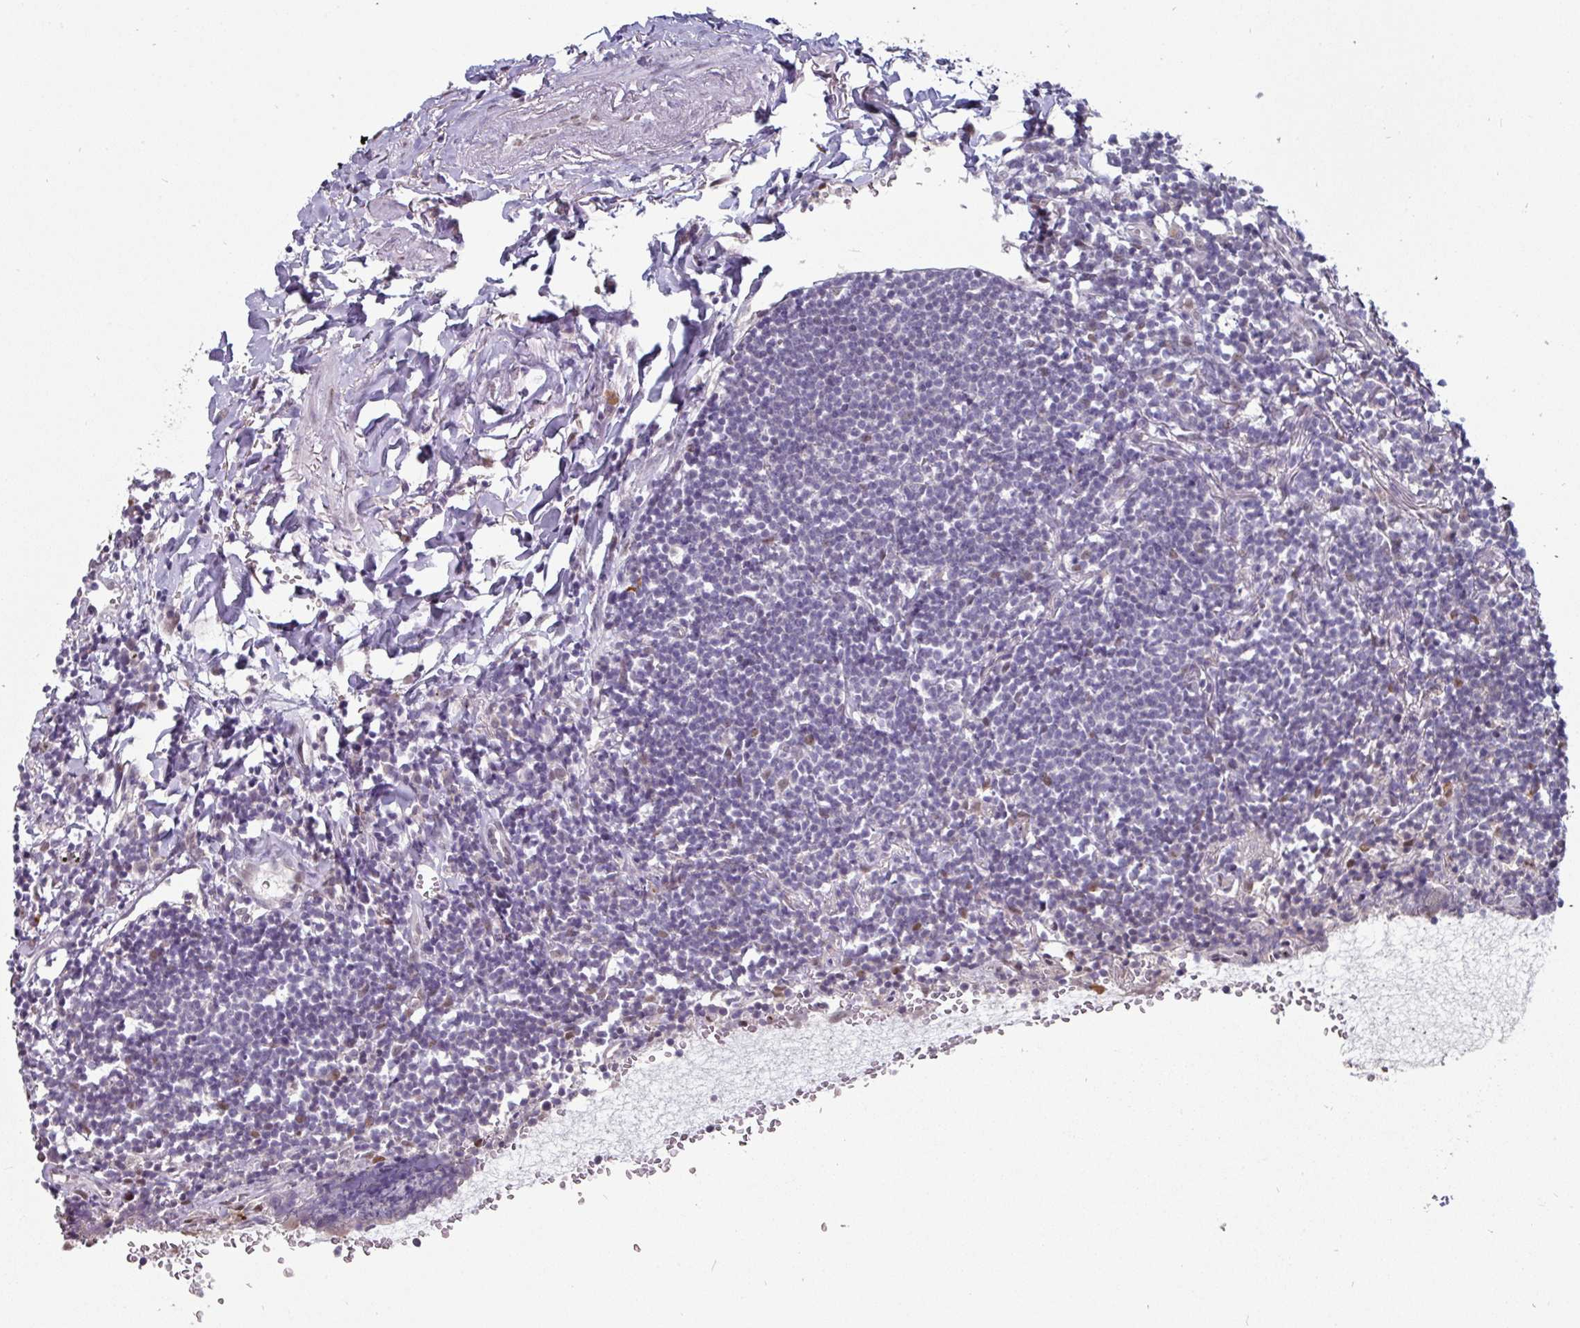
{"staining": {"intensity": "negative", "quantity": "none", "location": "none"}, "tissue": "lymphoma", "cell_type": "Tumor cells", "image_type": "cancer", "snomed": [{"axis": "morphology", "description": "Malignant lymphoma, non-Hodgkin's type, Low grade"}, {"axis": "topography", "description": "Lung"}], "caption": "Immunohistochemistry (IHC) photomicrograph of human malignant lymphoma, non-Hodgkin's type (low-grade) stained for a protein (brown), which shows no expression in tumor cells.", "gene": "SWSAP1", "patient": {"sex": "female", "age": 71}}